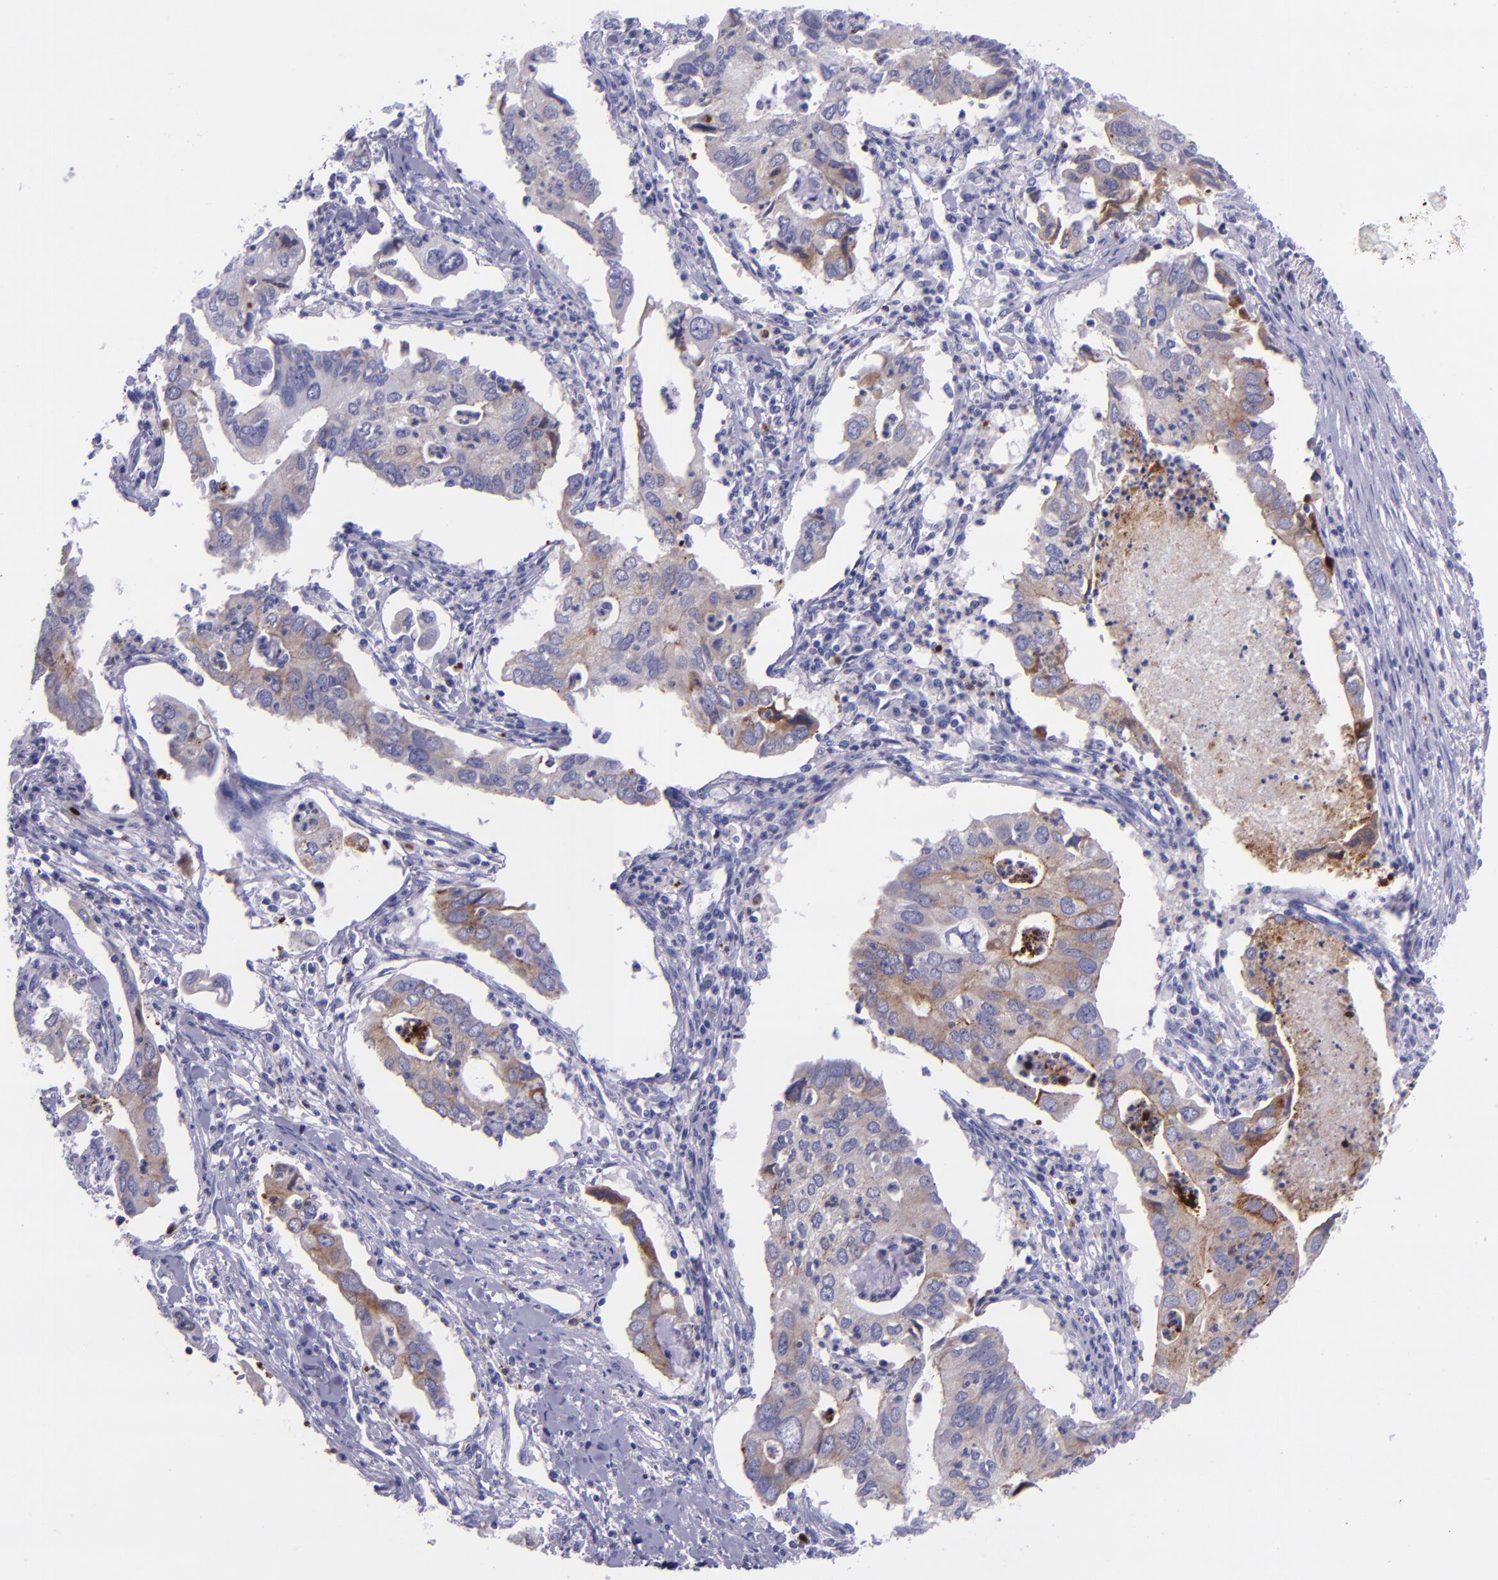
{"staining": {"intensity": "weak", "quantity": "<25%", "location": "cytoplasmic/membranous"}, "tissue": "lung cancer", "cell_type": "Tumor cells", "image_type": "cancer", "snomed": [{"axis": "morphology", "description": "Adenocarcinoma, NOS"}, {"axis": "topography", "description": "Lung"}], "caption": "This photomicrograph is of lung cancer stained with immunohistochemistry to label a protein in brown with the nuclei are counter-stained blue. There is no positivity in tumor cells.", "gene": "SLPI", "patient": {"sex": "male", "age": 48}}